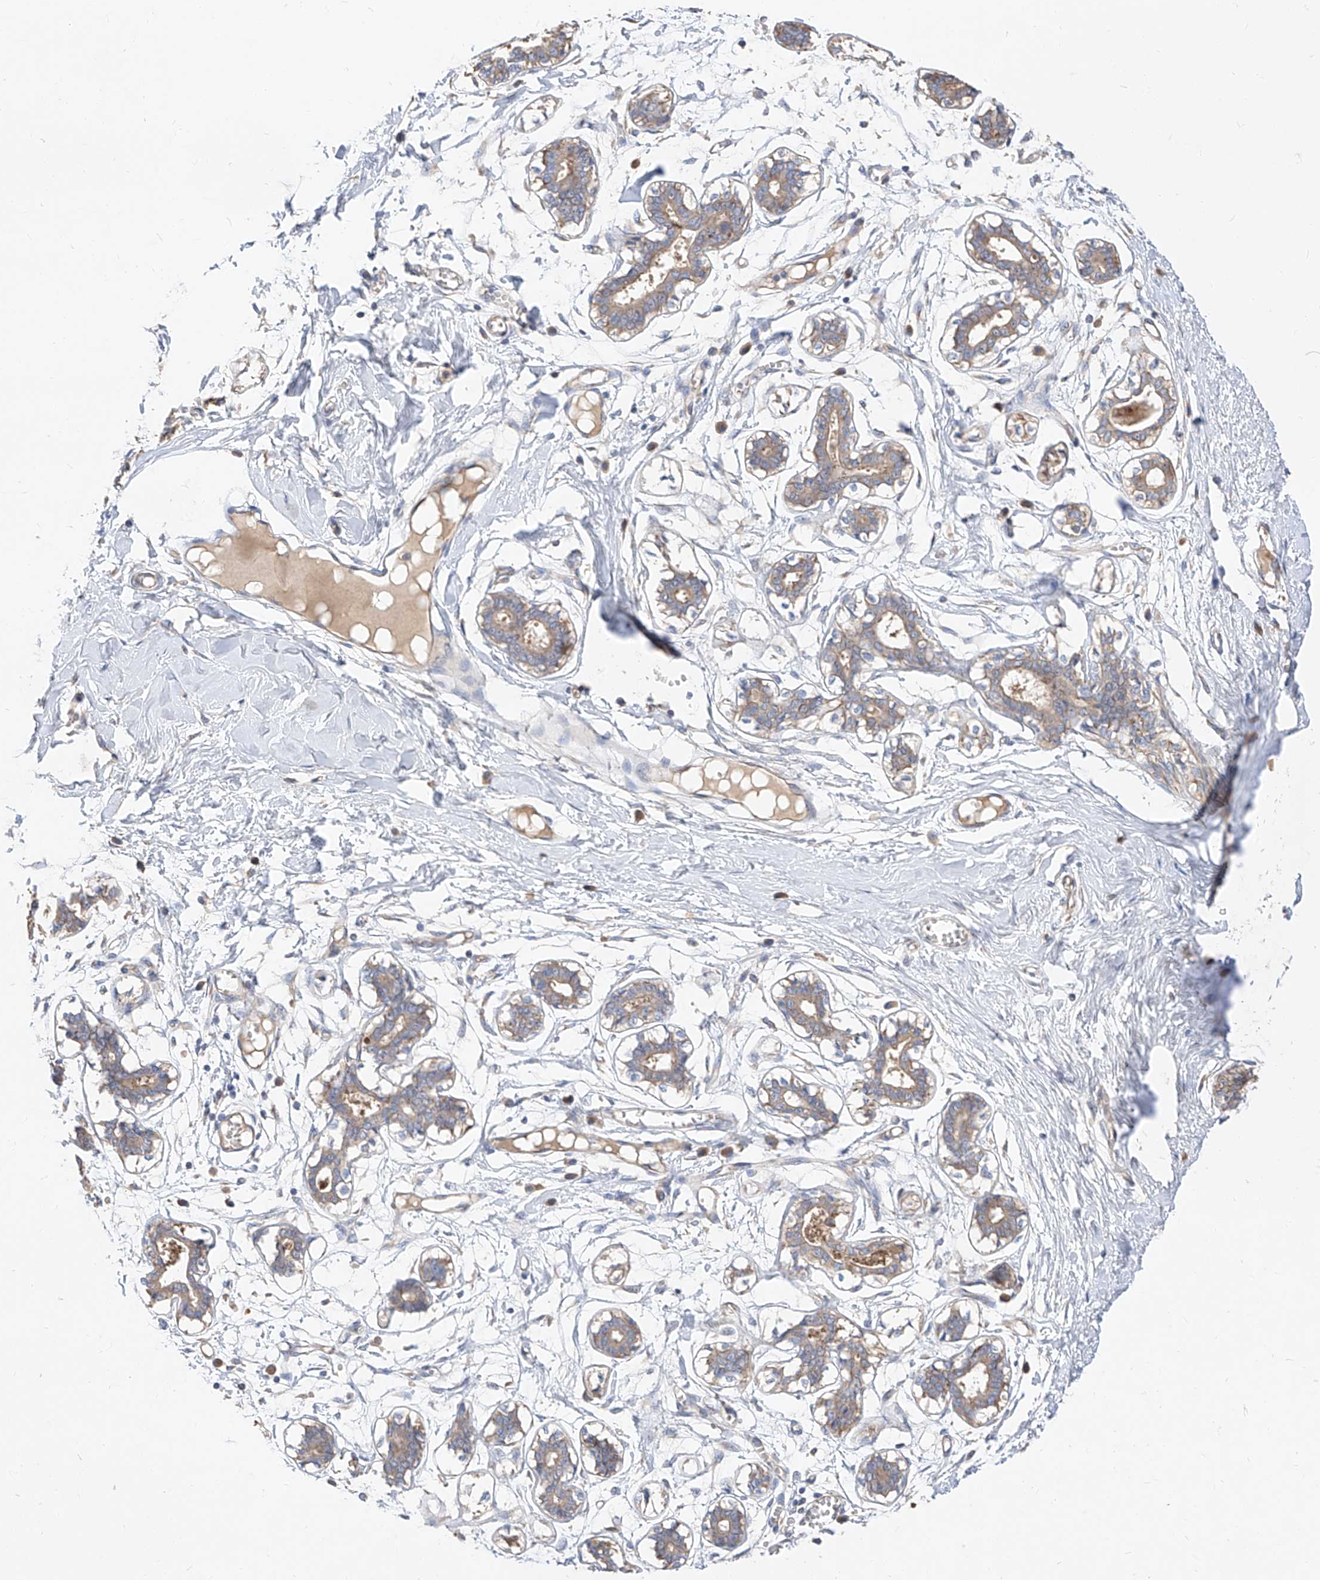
{"staining": {"intensity": "negative", "quantity": "none", "location": "none"}, "tissue": "breast", "cell_type": "Adipocytes", "image_type": "normal", "snomed": [{"axis": "morphology", "description": "Normal tissue, NOS"}, {"axis": "topography", "description": "Breast"}], "caption": "Immunohistochemistry (IHC) of normal human breast reveals no positivity in adipocytes.", "gene": "DIRAS3", "patient": {"sex": "female", "age": 27}}